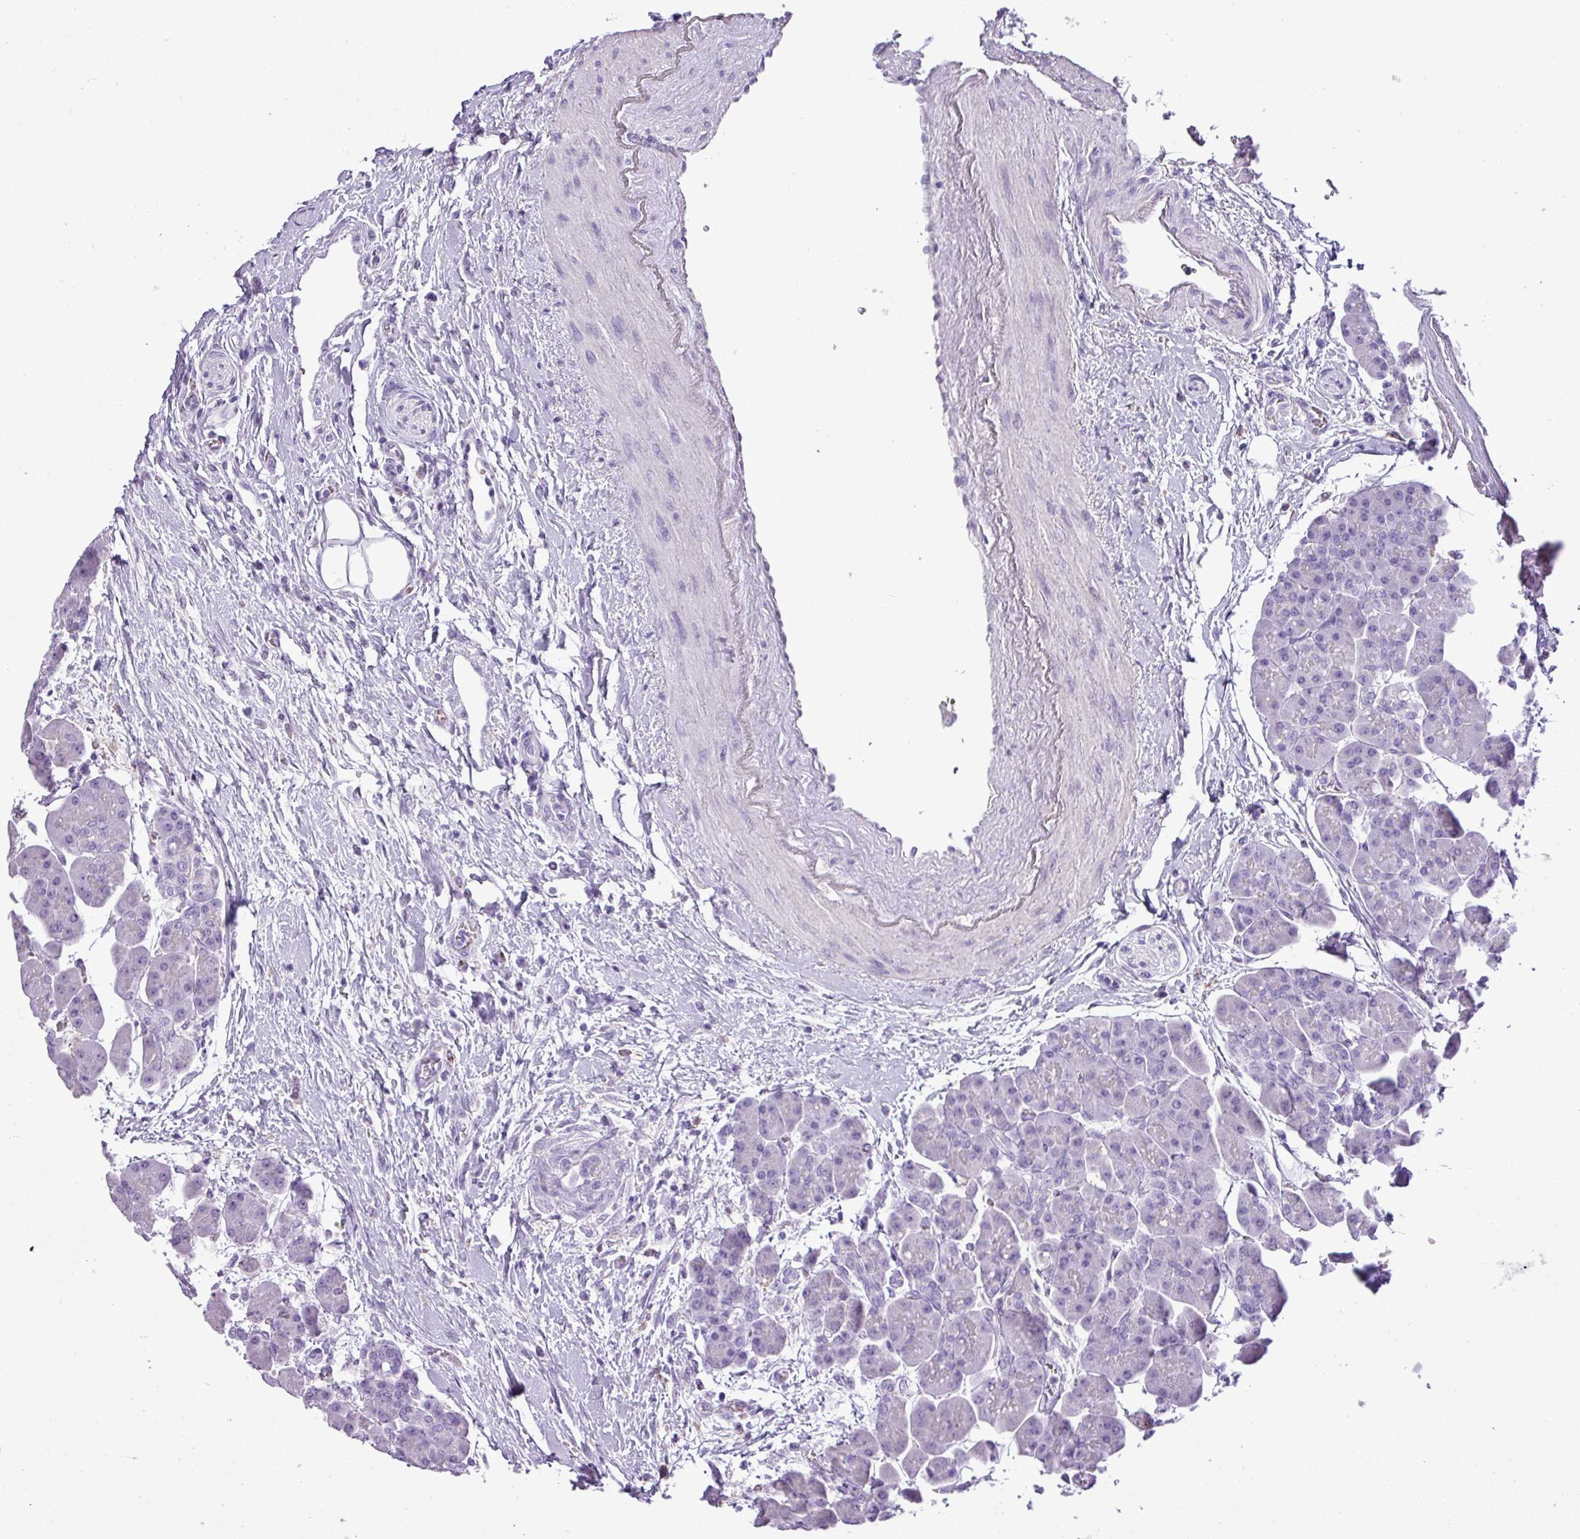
{"staining": {"intensity": "negative", "quantity": "none", "location": "none"}, "tissue": "pancreas", "cell_type": "Exocrine glandular cells", "image_type": "normal", "snomed": [{"axis": "morphology", "description": "Normal tissue, NOS"}, {"axis": "topography", "description": "Pancreas"}], "caption": "This photomicrograph is of unremarkable pancreas stained with immunohistochemistry (IHC) to label a protein in brown with the nuclei are counter-stained blue. There is no staining in exocrine glandular cells.", "gene": "RBMXL2", "patient": {"sex": "male", "age": 66}}